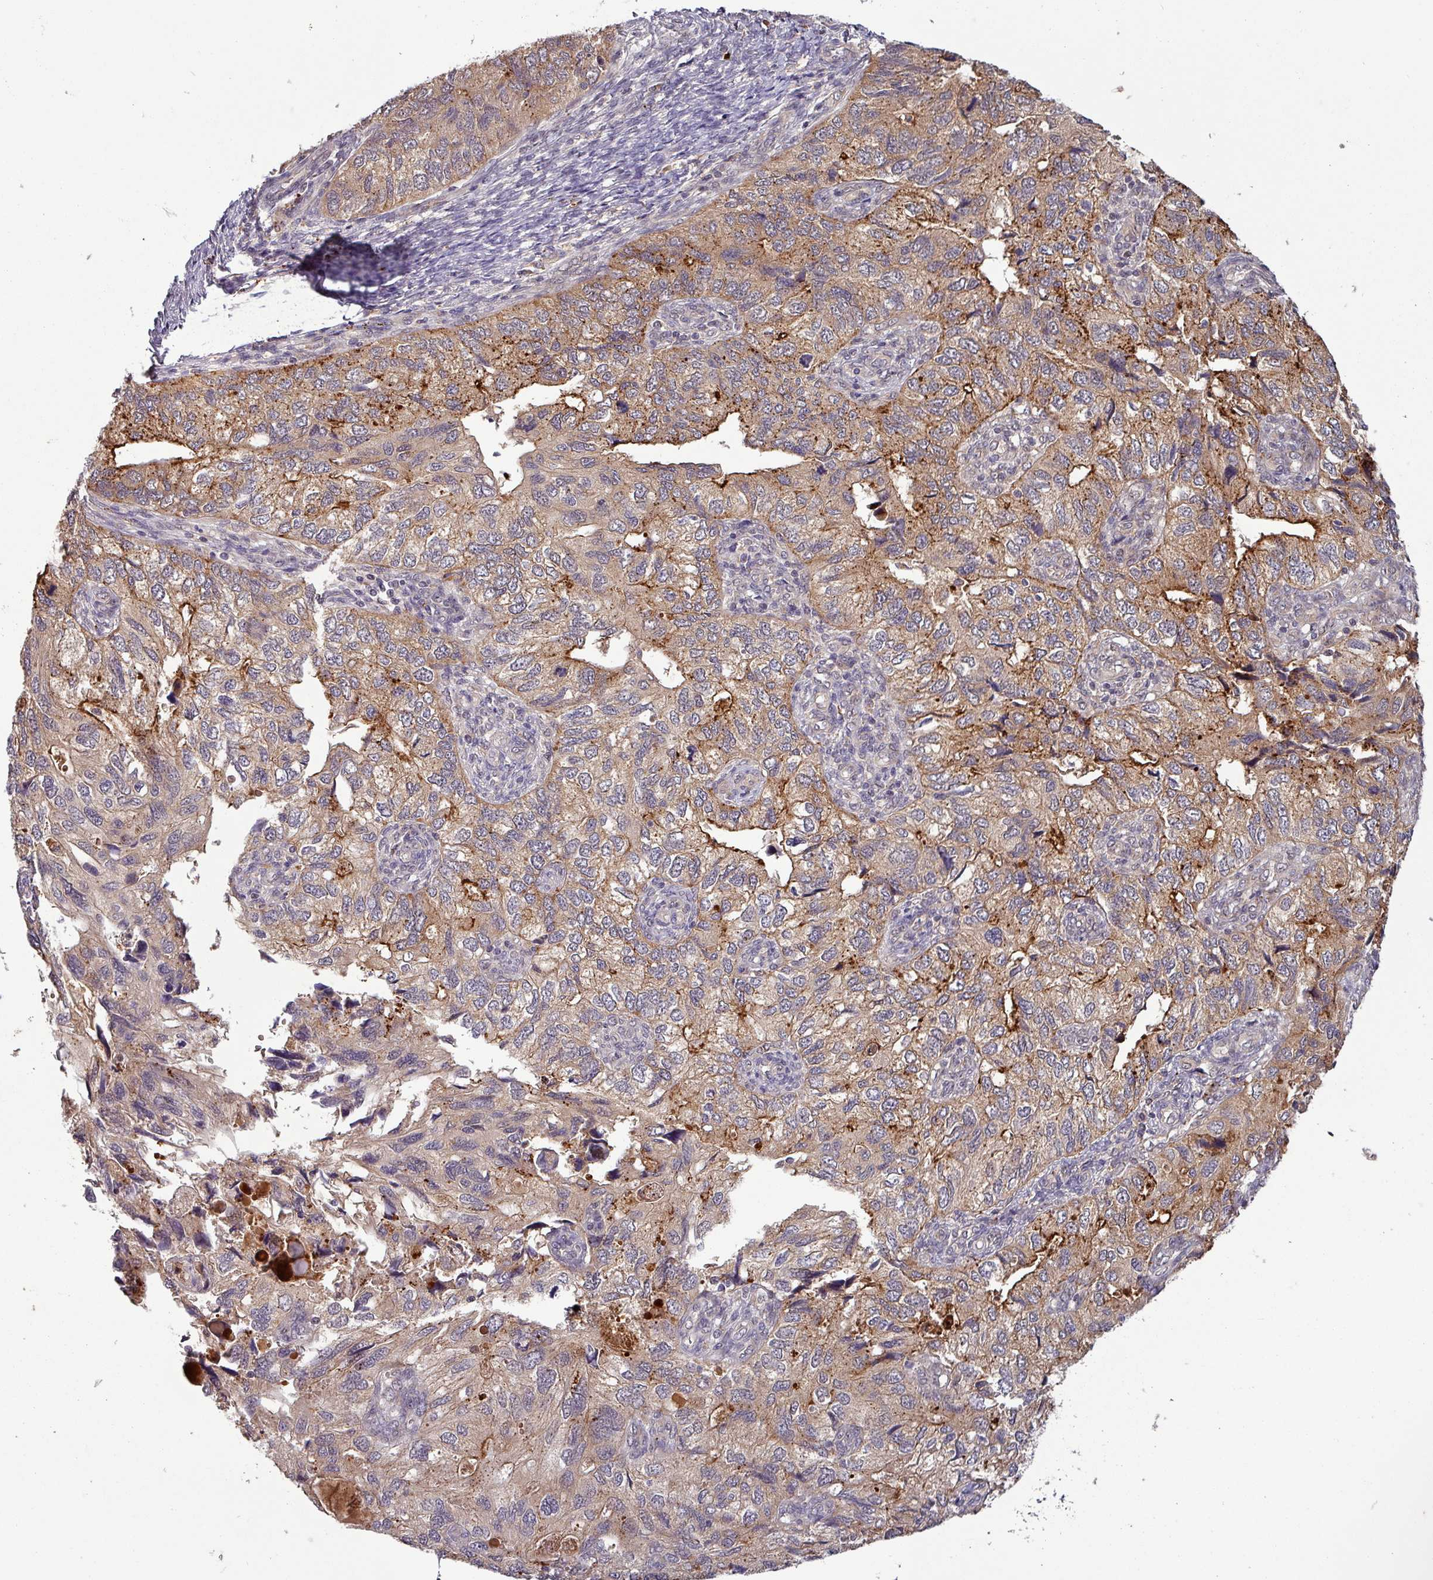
{"staining": {"intensity": "moderate", "quantity": "25%-75%", "location": "cytoplasmic/membranous"}, "tissue": "endometrial cancer", "cell_type": "Tumor cells", "image_type": "cancer", "snomed": [{"axis": "morphology", "description": "Carcinoma, NOS"}, {"axis": "topography", "description": "Uterus"}], "caption": "Endometrial cancer (carcinoma) stained with a brown dye displays moderate cytoplasmic/membranous positive expression in approximately 25%-75% of tumor cells.", "gene": "PUS1", "patient": {"sex": "female", "age": 76}}